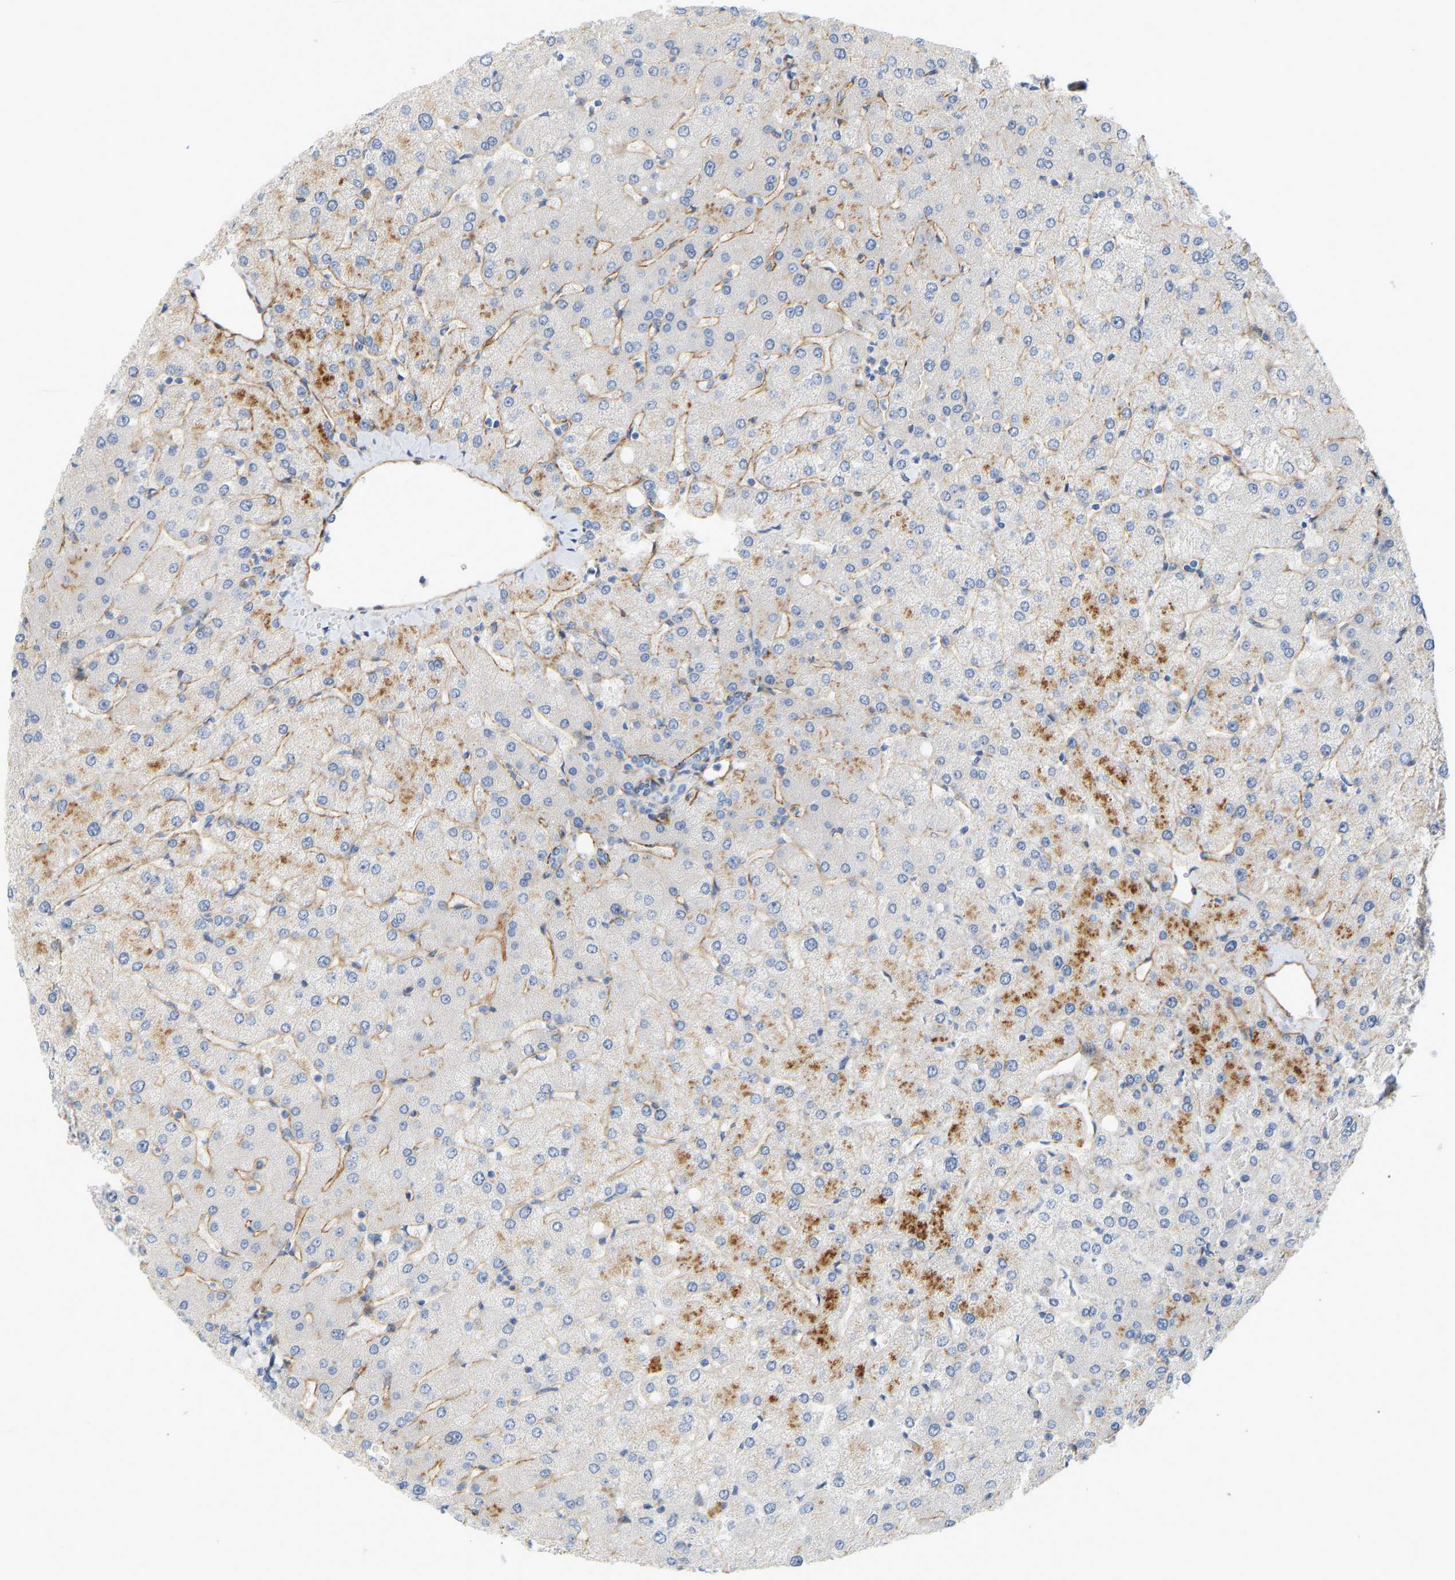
{"staining": {"intensity": "negative", "quantity": "none", "location": "none"}, "tissue": "liver", "cell_type": "Cholangiocytes", "image_type": "normal", "snomed": [{"axis": "morphology", "description": "Normal tissue, NOS"}, {"axis": "topography", "description": "Liver"}], "caption": "DAB (3,3'-diaminobenzidine) immunohistochemical staining of normal liver reveals no significant positivity in cholangiocytes.", "gene": "SLC30A7", "patient": {"sex": "female", "age": 54}}